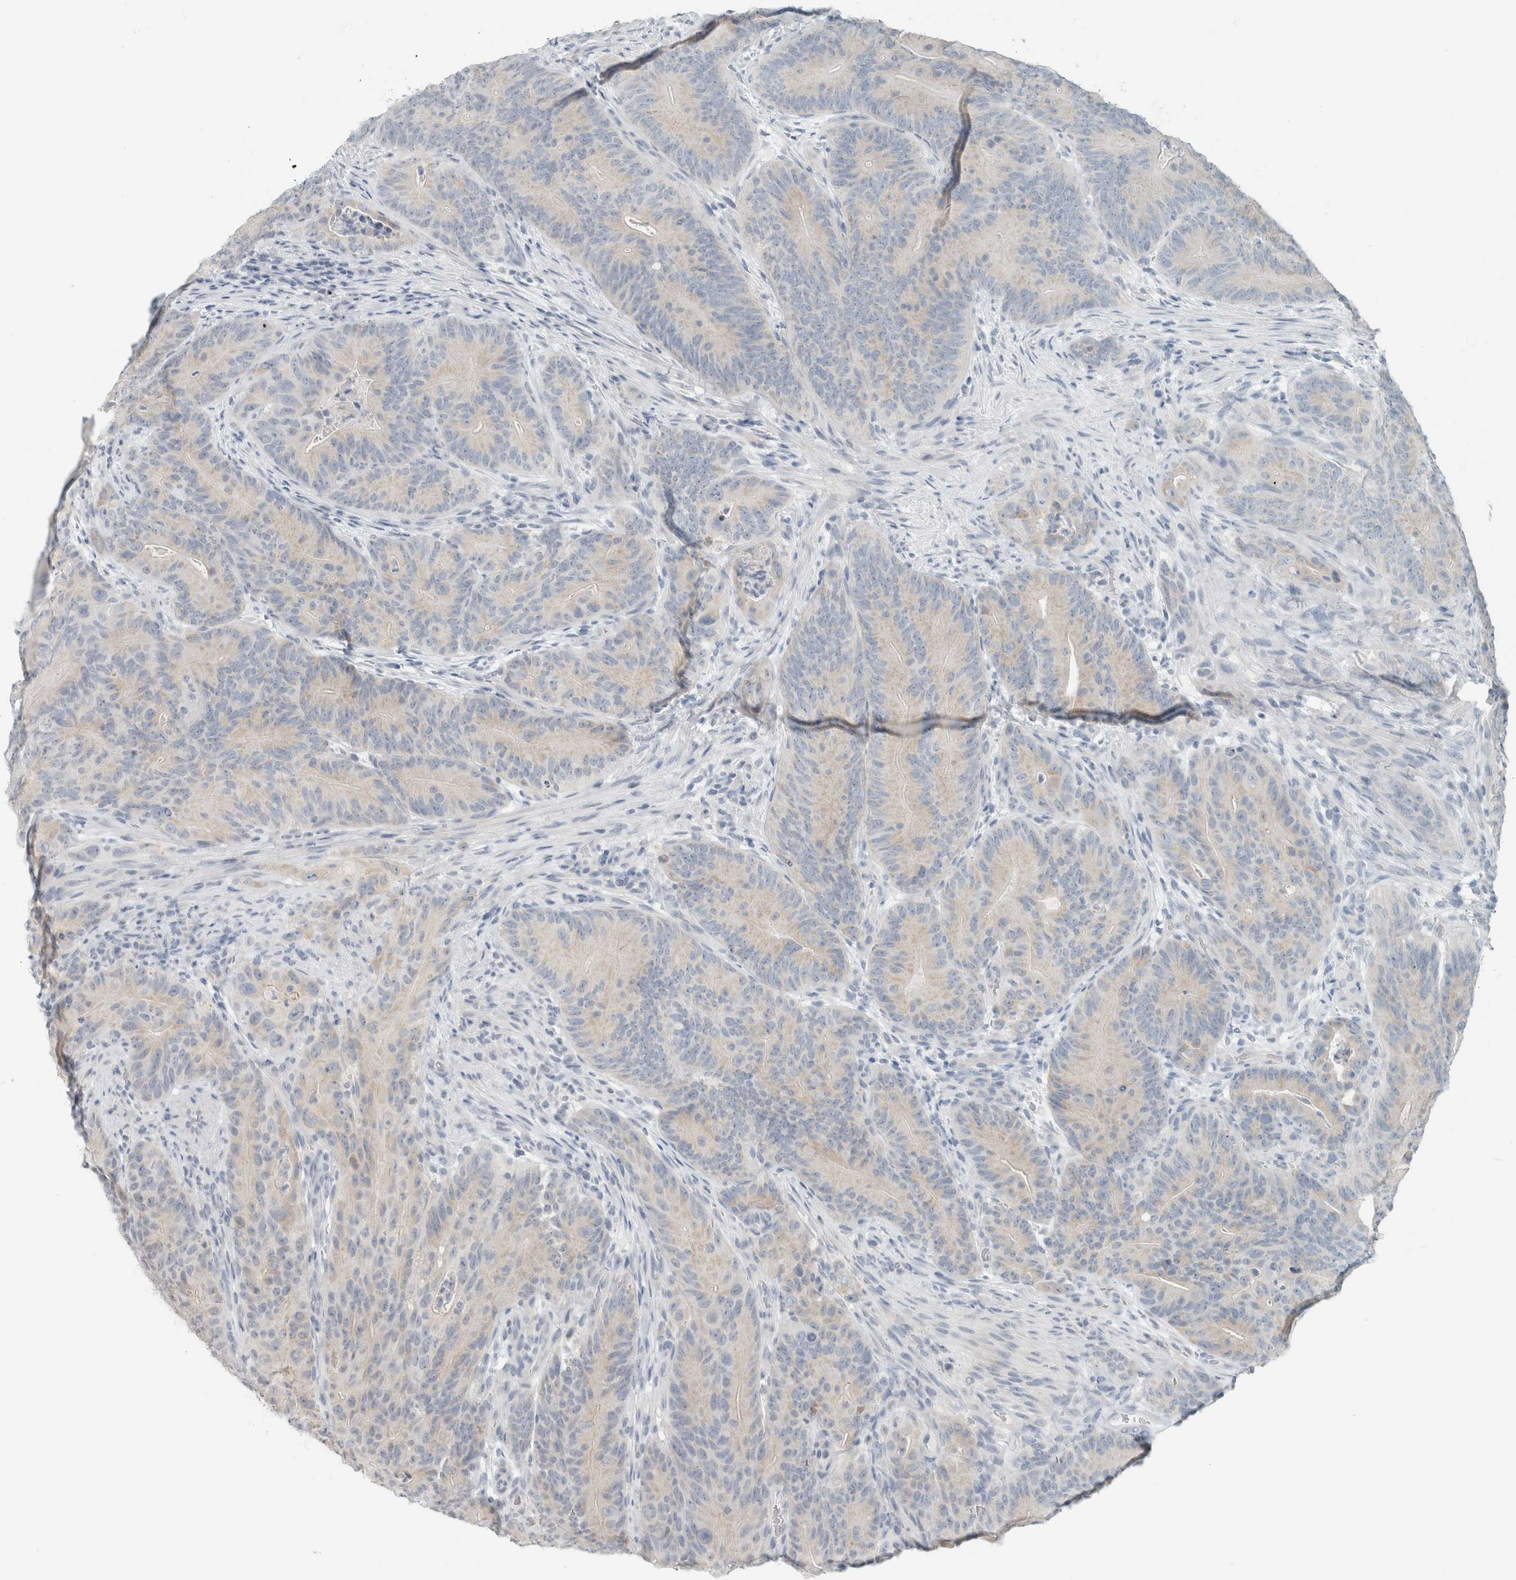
{"staining": {"intensity": "weak", "quantity": "<25%", "location": "cytoplasmic/membranous"}, "tissue": "colorectal cancer", "cell_type": "Tumor cells", "image_type": "cancer", "snomed": [{"axis": "morphology", "description": "Normal tissue, NOS"}, {"axis": "topography", "description": "Colon"}], "caption": "An immunohistochemistry (IHC) image of colorectal cancer is shown. There is no staining in tumor cells of colorectal cancer.", "gene": "TRIT1", "patient": {"sex": "female", "age": 82}}